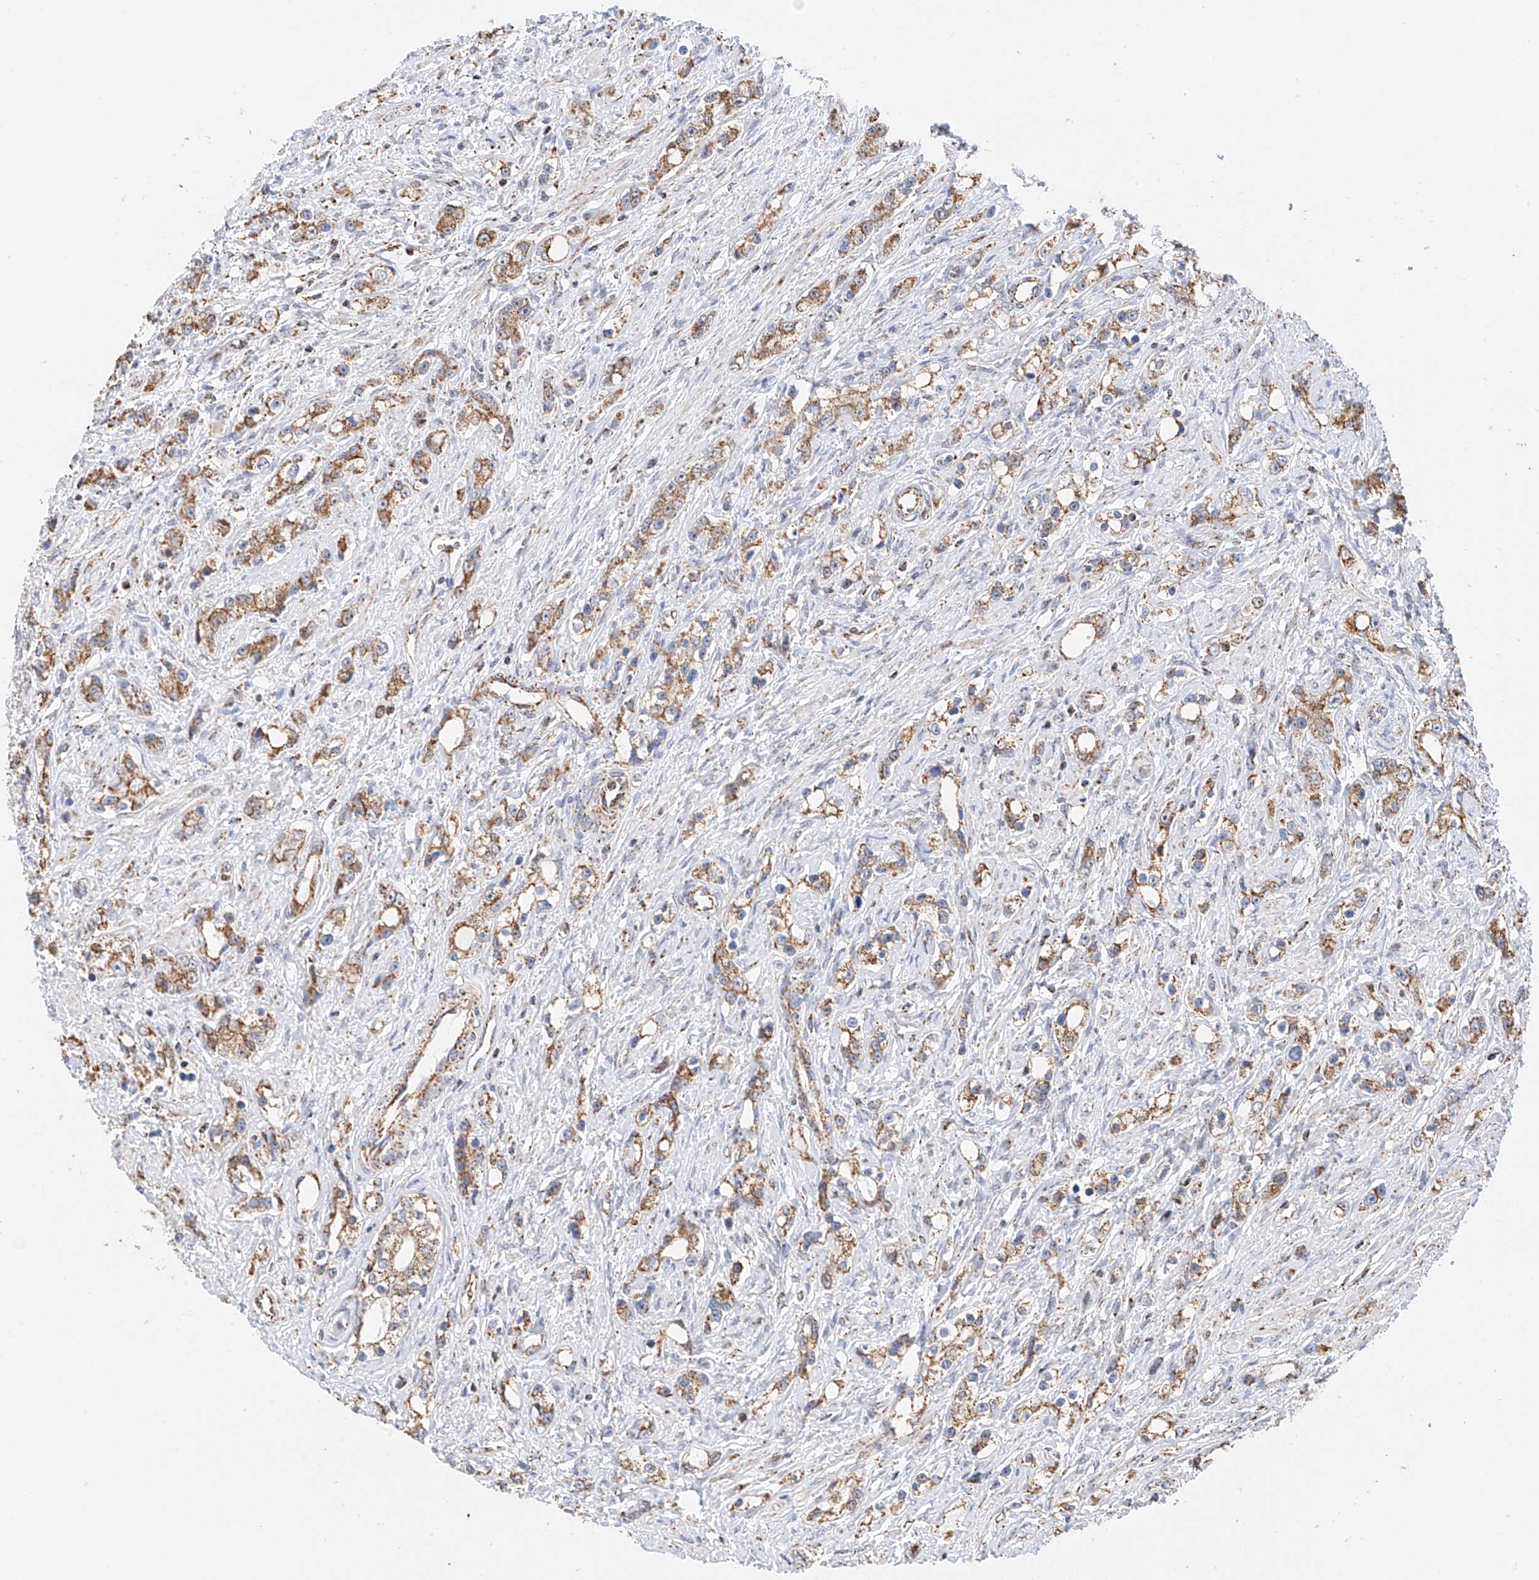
{"staining": {"intensity": "moderate", "quantity": ">75%", "location": "cytoplasmic/membranous"}, "tissue": "prostate cancer", "cell_type": "Tumor cells", "image_type": "cancer", "snomed": [{"axis": "morphology", "description": "Adenocarcinoma, High grade"}, {"axis": "topography", "description": "Prostate"}], "caption": "DAB (3,3'-diaminobenzidine) immunohistochemical staining of high-grade adenocarcinoma (prostate) displays moderate cytoplasmic/membranous protein expression in about >75% of tumor cells. The protein of interest is stained brown, and the nuclei are stained in blue (DAB (3,3'-diaminobenzidine) IHC with brightfield microscopy, high magnification).", "gene": "NALCN", "patient": {"sex": "male", "age": 63}}